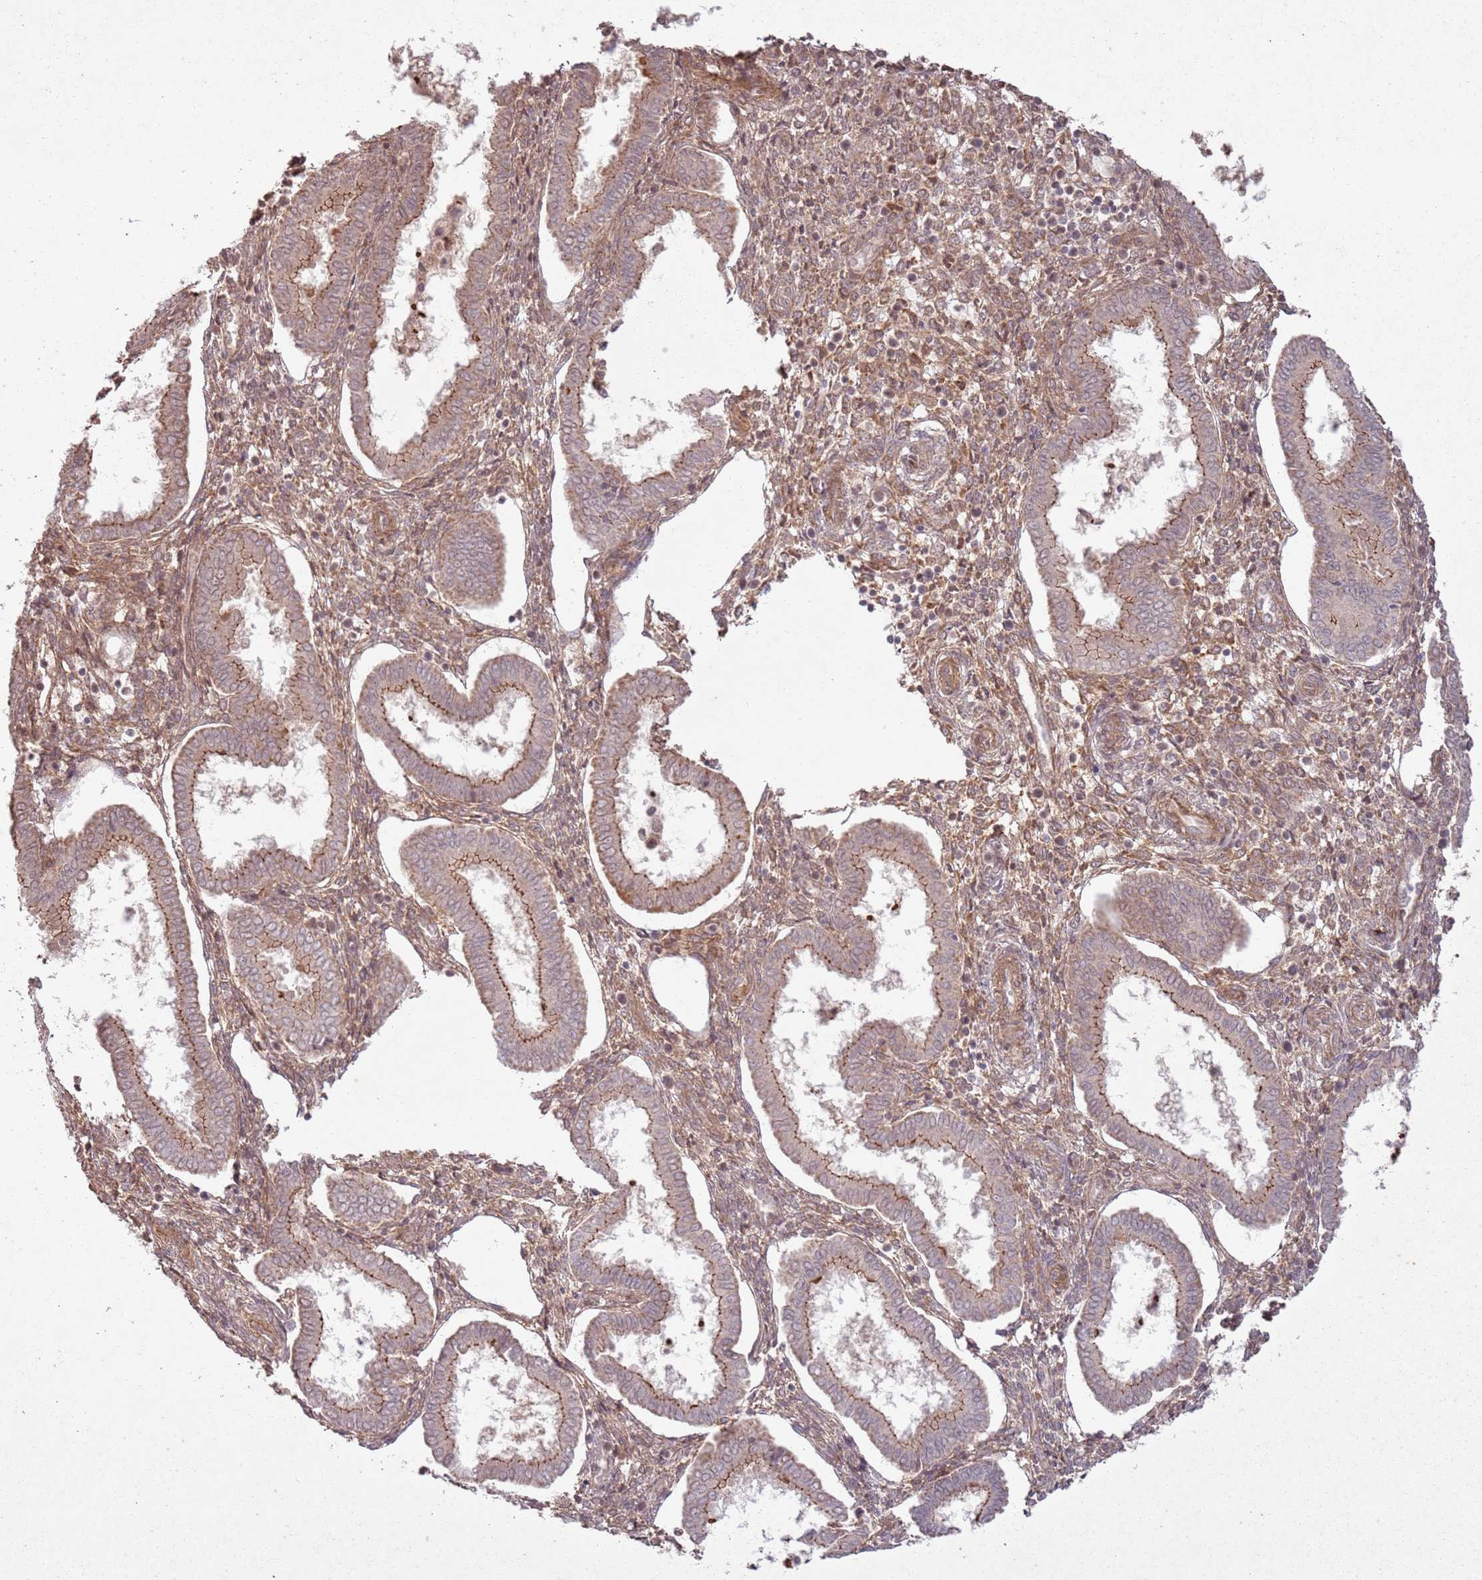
{"staining": {"intensity": "moderate", "quantity": ">75%", "location": "cytoplasmic/membranous,nuclear"}, "tissue": "endometrium", "cell_type": "Cells in endometrial stroma", "image_type": "normal", "snomed": [{"axis": "morphology", "description": "Normal tissue, NOS"}, {"axis": "topography", "description": "Endometrium"}], "caption": "Protein staining displays moderate cytoplasmic/membranous,nuclear staining in approximately >75% of cells in endometrial stroma in unremarkable endometrium.", "gene": "ZNF623", "patient": {"sex": "female", "age": 24}}